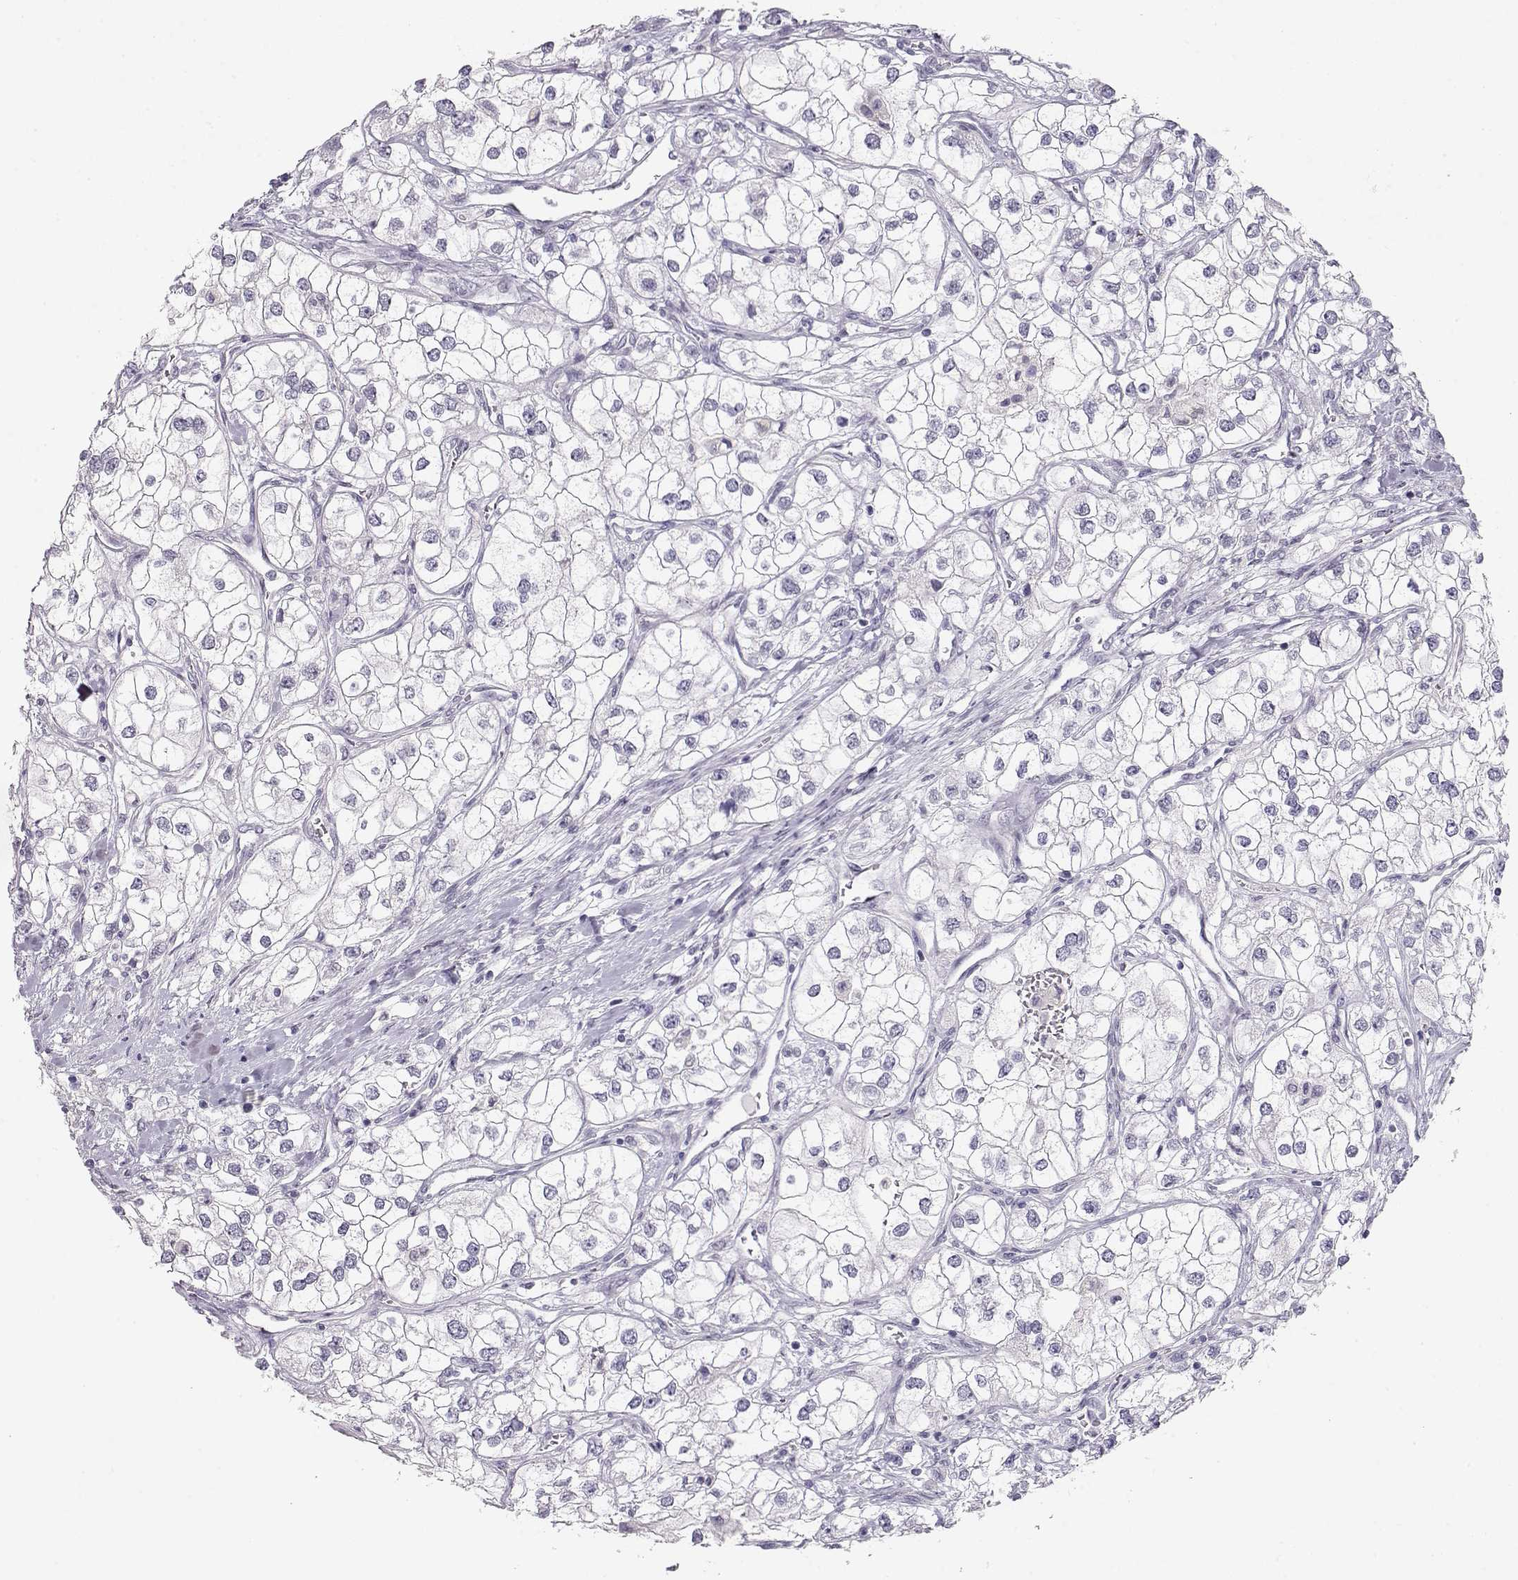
{"staining": {"intensity": "negative", "quantity": "none", "location": "none"}, "tissue": "renal cancer", "cell_type": "Tumor cells", "image_type": "cancer", "snomed": [{"axis": "morphology", "description": "Adenocarcinoma, NOS"}, {"axis": "topography", "description": "Kidney"}], "caption": "High magnification brightfield microscopy of renal adenocarcinoma stained with DAB (3,3'-diaminobenzidine) (brown) and counterstained with hematoxylin (blue): tumor cells show no significant staining.", "gene": "IMPG1", "patient": {"sex": "male", "age": 59}}